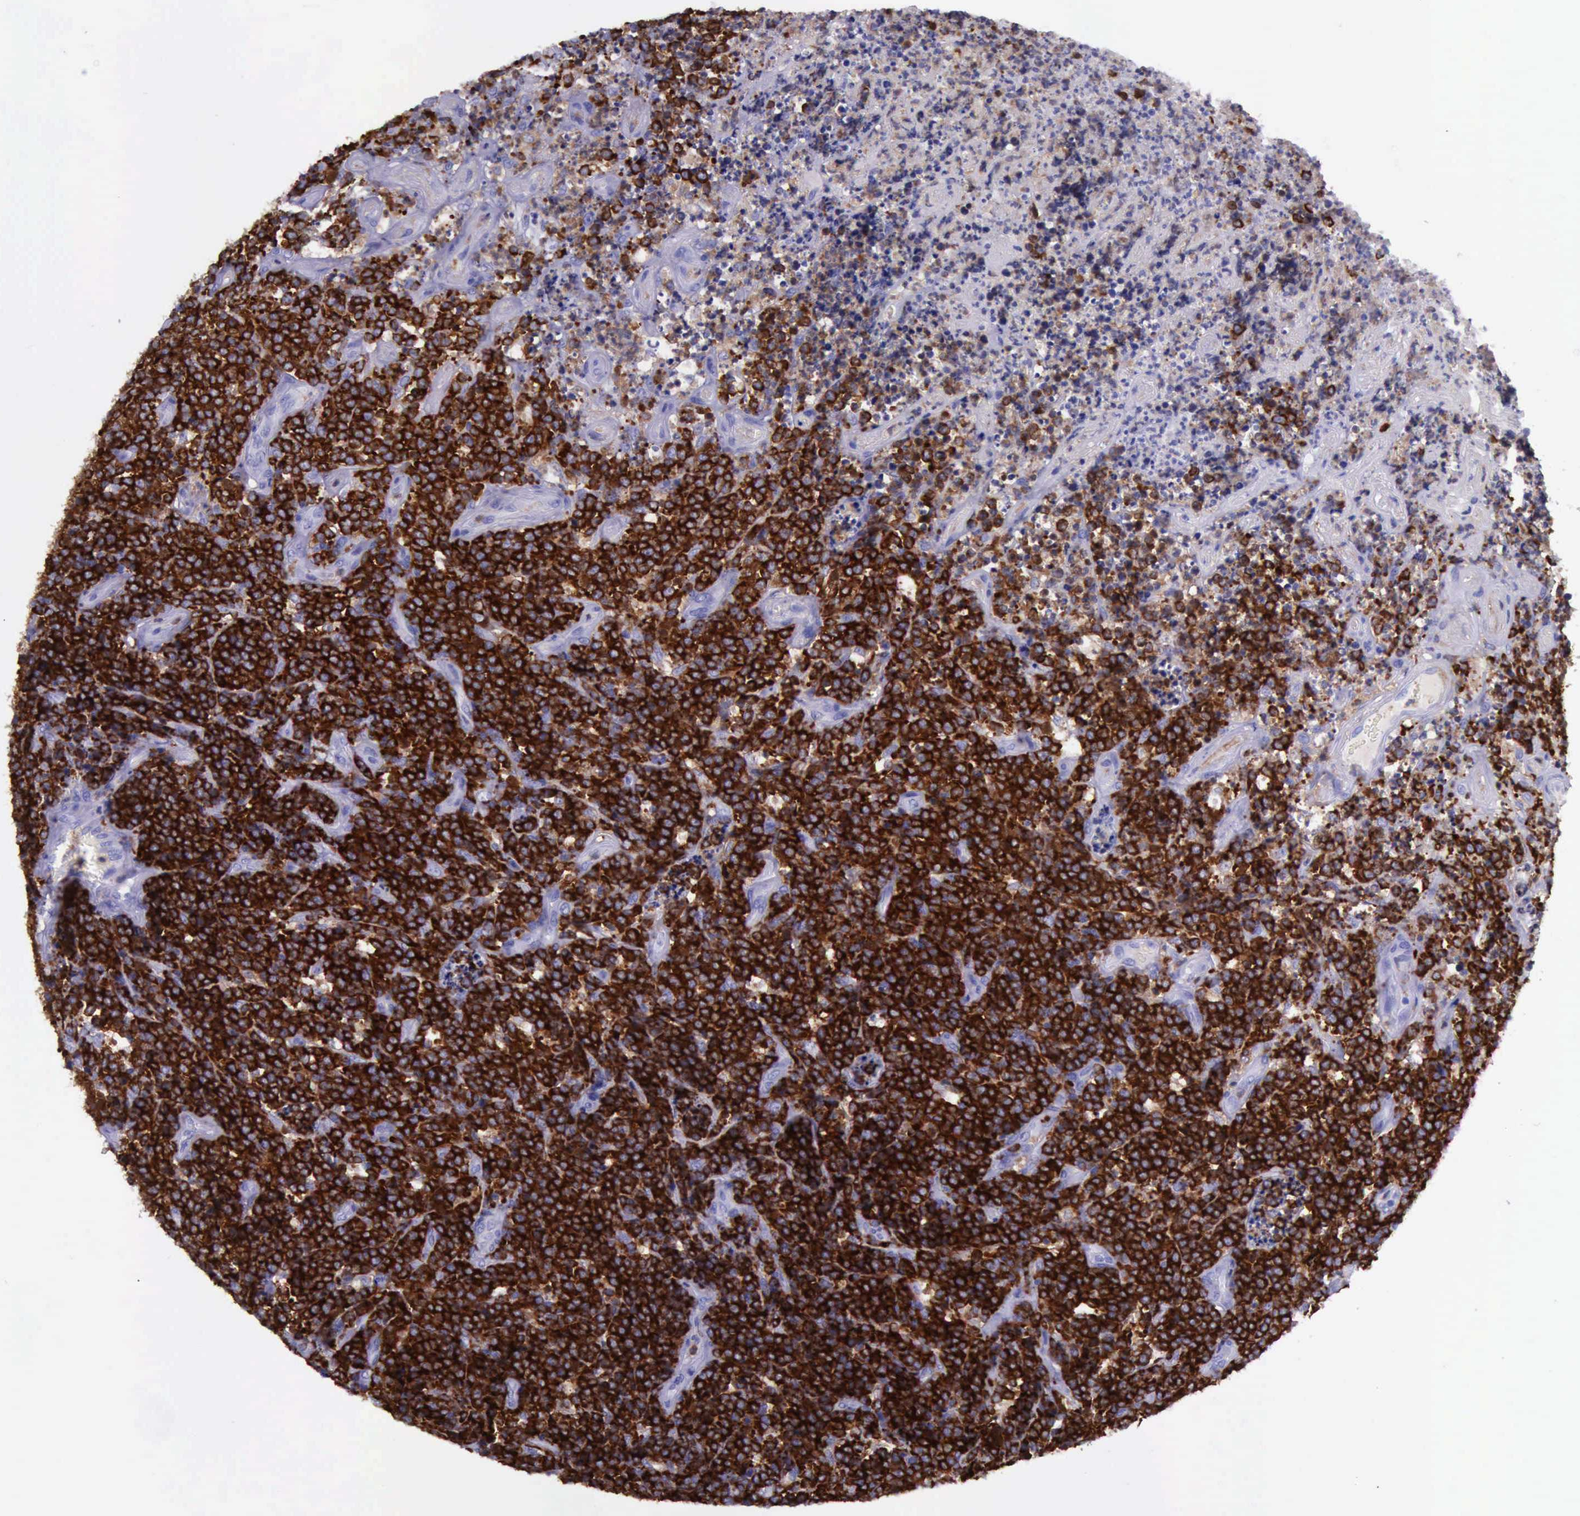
{"staining": {"intensity": "strong", "quantity": ">75%", "location": "cytoplasmic/membranous"}, "tissue": "lymphoma", "cell_type": "Tumor cells", "image_type": "cancer", "snomed": [{"axis": "morphology", "description": "Malignant lymphoma, non-Hodgkin's type, High grade"}, {"axis": "topography", "description": "Small intestine"}, {"axis": "topography", "description": "Colon"}], "caption": "Immunohistochemistry photomicrograph of neoplastic tissue: lymphoma stained using immunohistochemistry shows high levels of strong protein expression localized specifically in the cytoplasmic/membranous of tumor cells, appearing as a cytoplasmic/membranous brown color.", "gene": "BTK", "patient": {"sex": "male", "age": 8}}